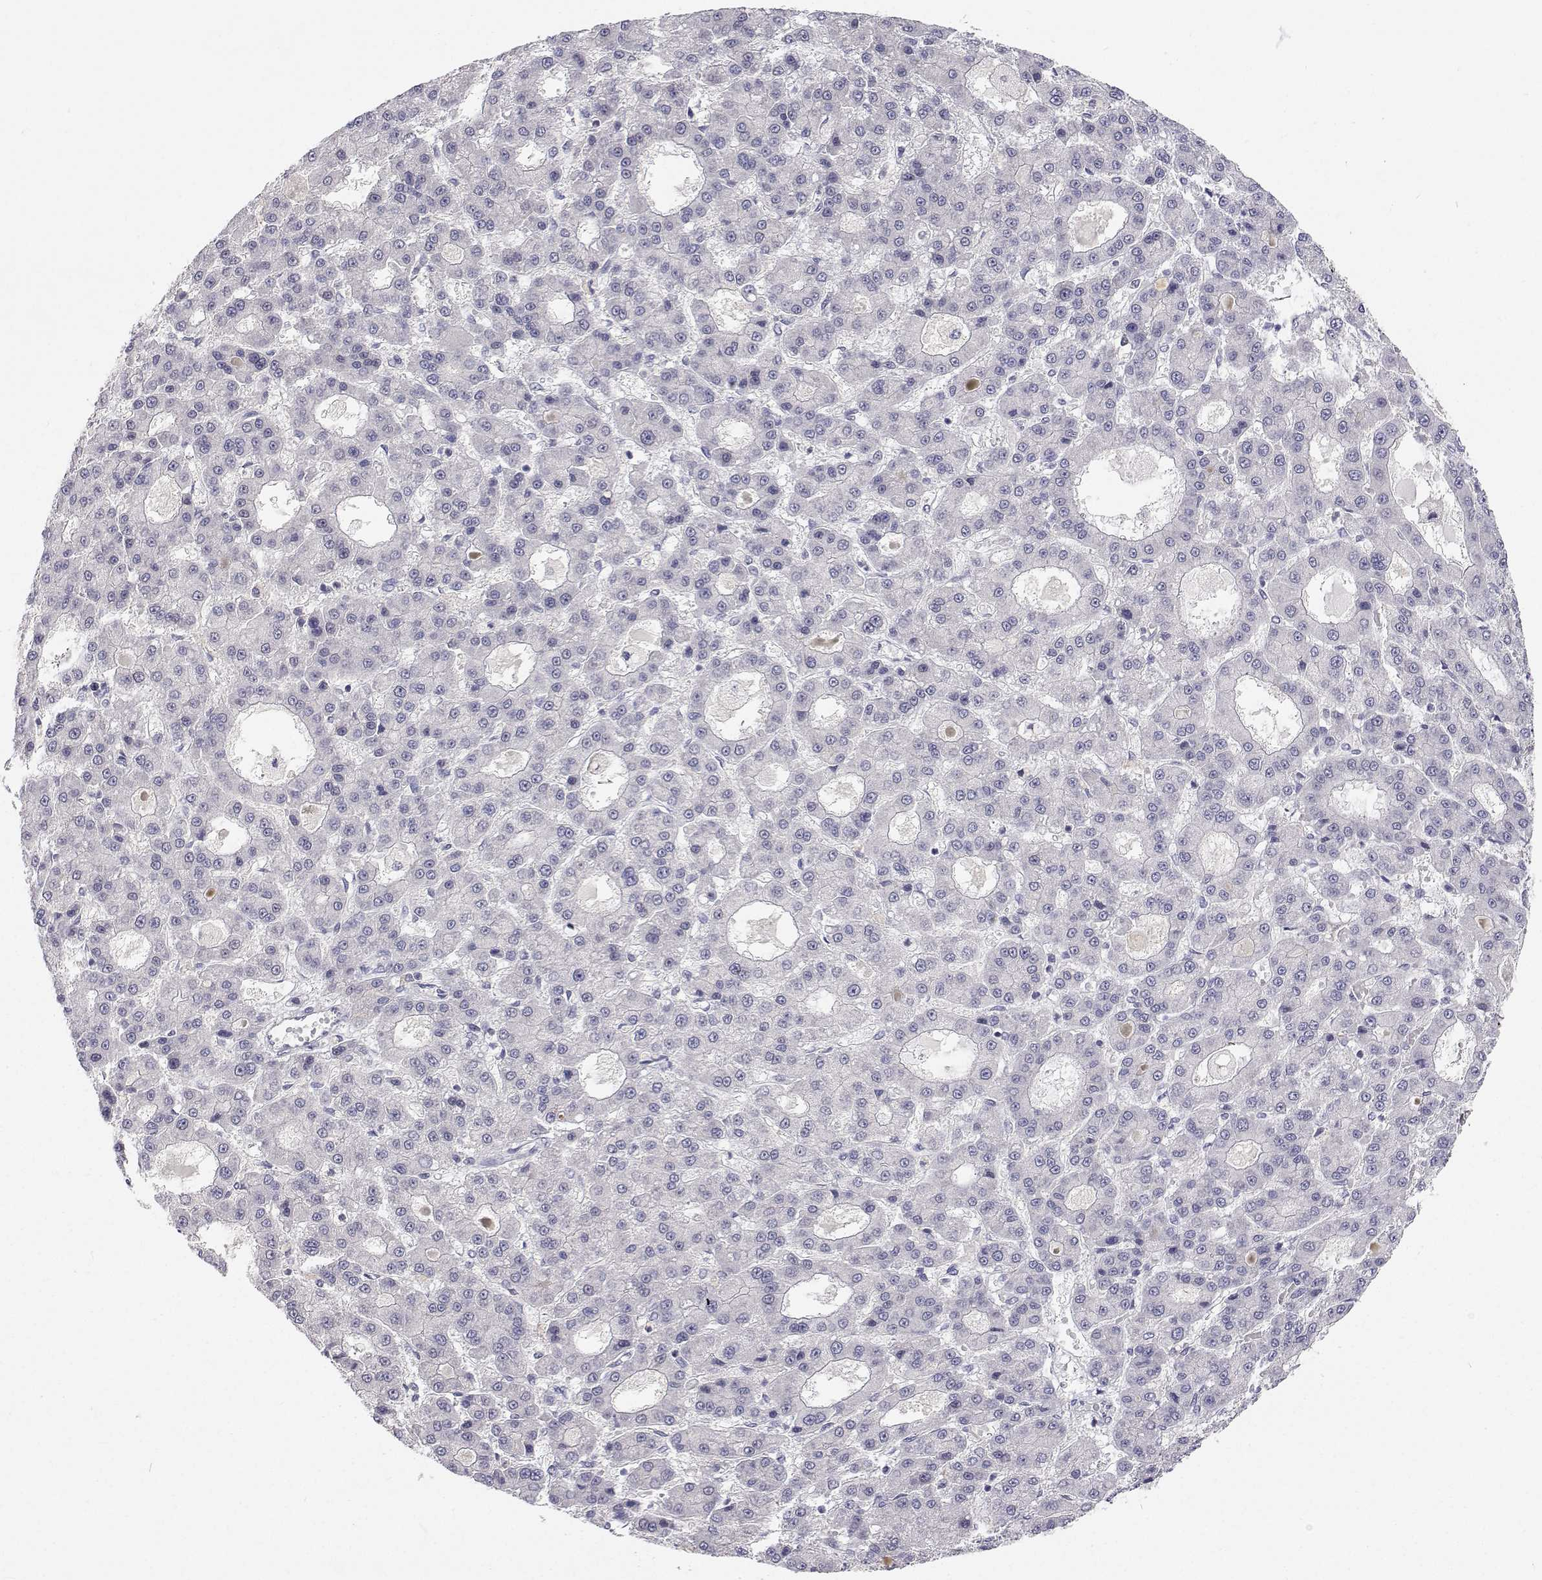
{"staining": {"intensity": "negative", "quantity": "none", "location": "none"}, "tissue": "liver cancer", "cell_type": "Tumor cells", "image_type": "cancer", "snomed": [{"axis": "morphology", "description": "Carcinoma, Hepatocellular, NOS"}, {"axis": "topography", "description": "Liver"}], "caption": "Tumor cells show no significant expression in liver hepatocellular carcinoma.", "gene": "MYPN", "patient": {"sex": "male", "age": 70}}